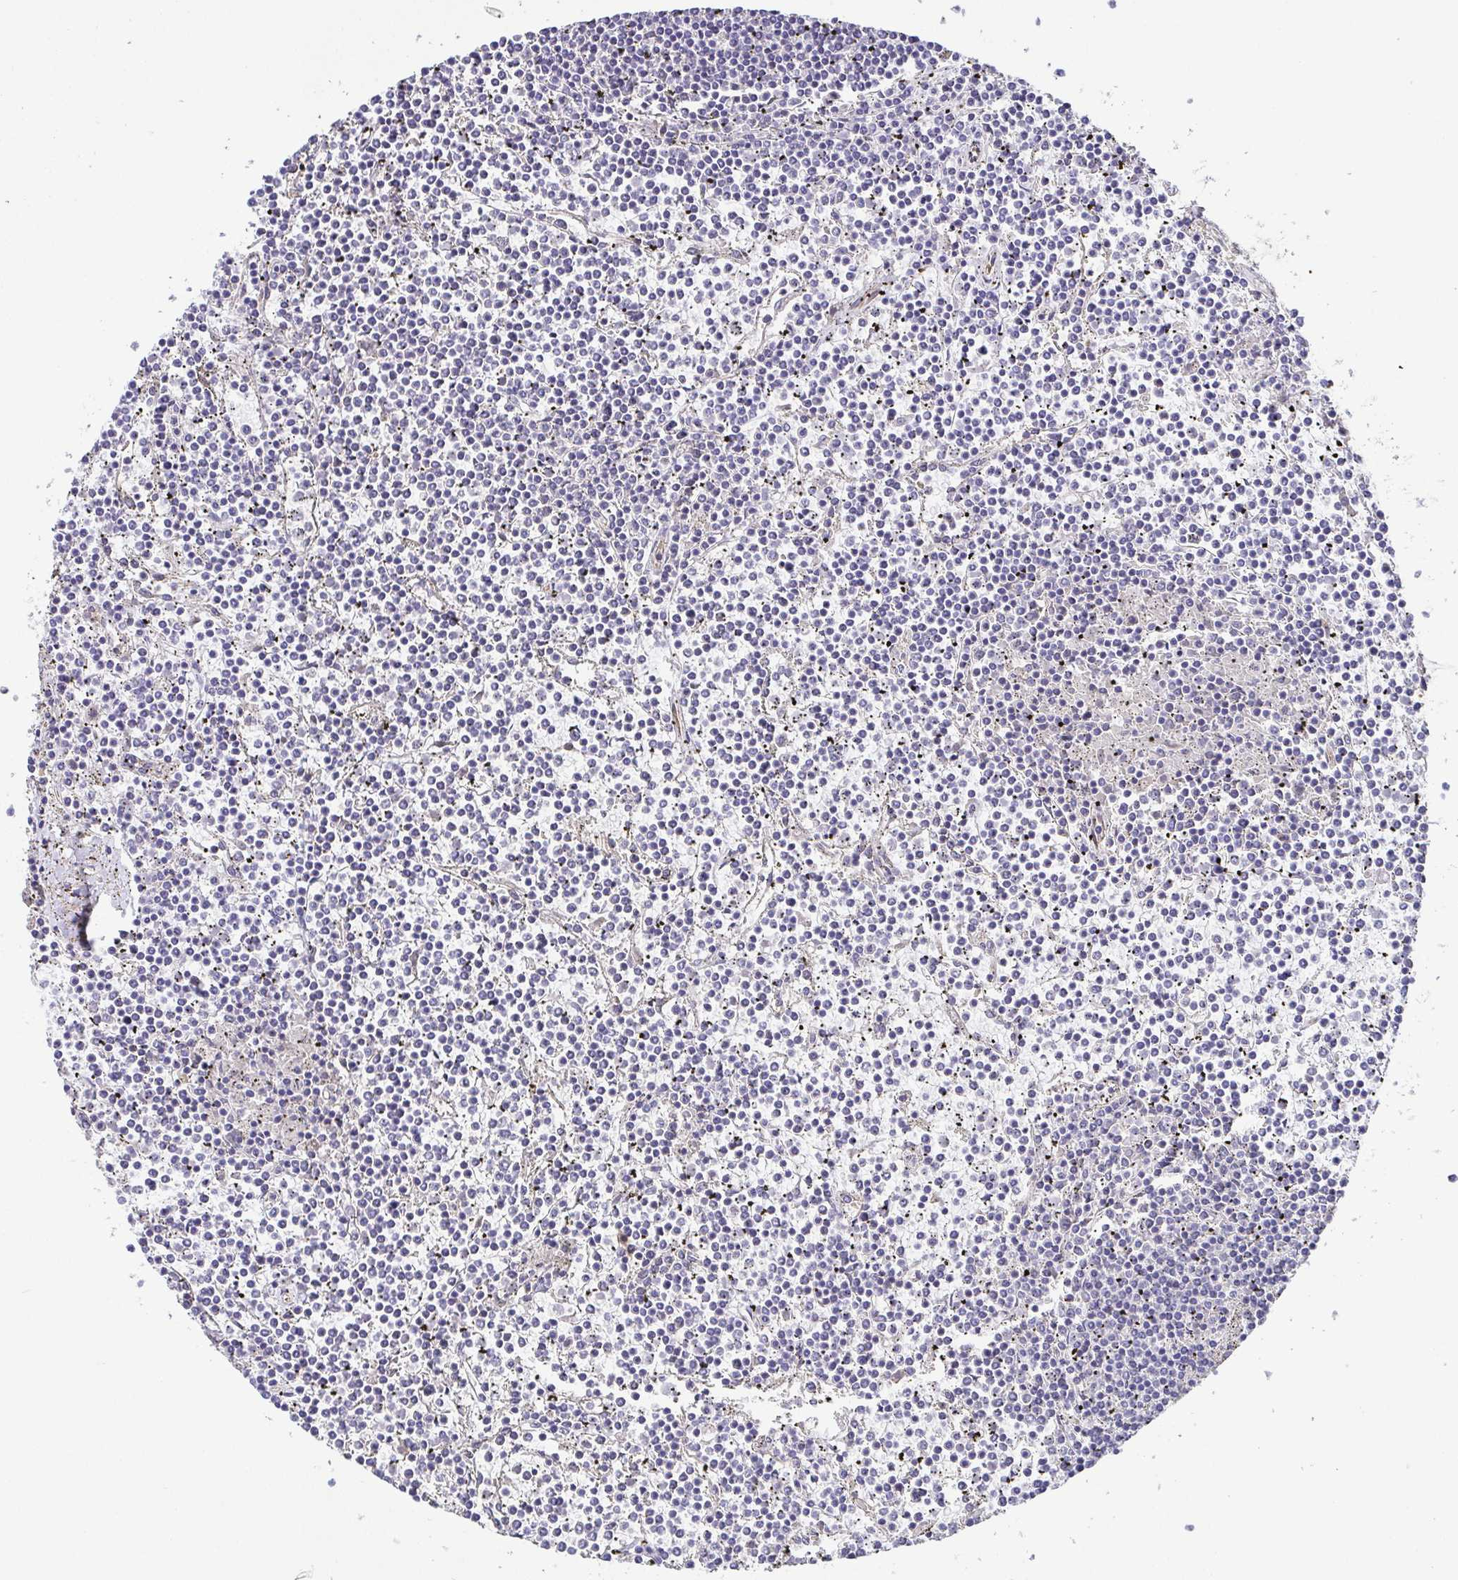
{"staining": {"intensity": "negative", "quantity": "none", "location": "none"}, "tissue": "lymphoma", "cell_type": "Tumor cells", "image_type": "cancer", "snomed": [{"axis": "morphology", "description": "Malignant lymphoma, non-Hodgkin's type, Low grade"}, {"axis": "topography", "description": "Spleen"}], "caption": "High magnification brightfield microscopy of lymphoma stained with DAB (3,3'-diaminobenzidine) (brown) and counterstained with hematoxylin (blue): tumor cells show no significant staining.", "gene": "EIF3D", "patient": {"sex": "female", "age": 19}}